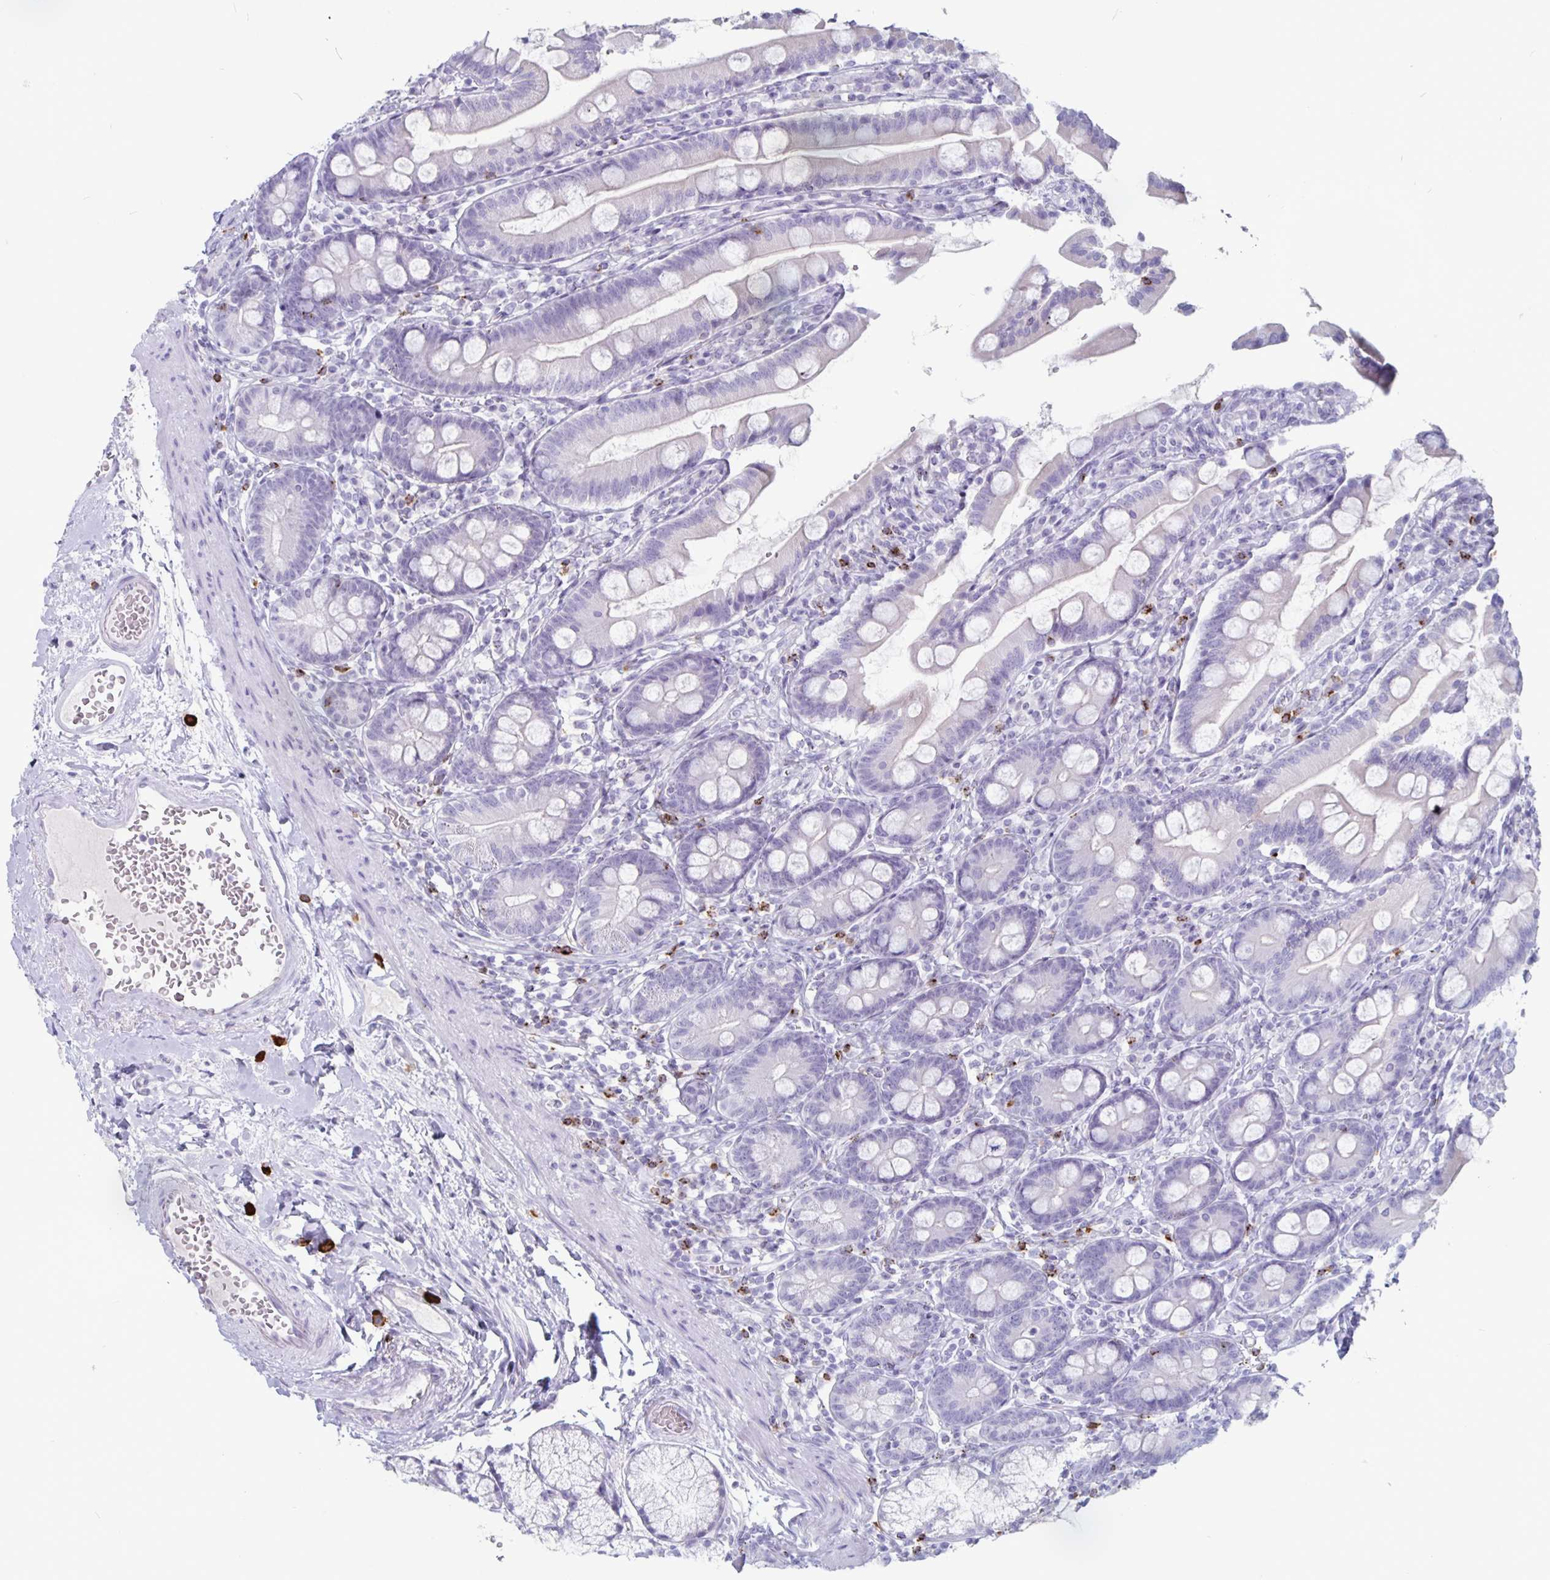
{"staining": {"intensity": "negative", "quantity": "none", "location": "none"}, "tissue": "duodenum", "cell_type": "Glandular cells", "image_type": "normal", "snomed": [{"axis": "morphology", "description": "Normal tissue, NOS"}, {"axis": "topography", "description": "Duodenum"}], "caption": "This is an immunohistochemistry (IHC) micrograph of normal human duodenum. There is no positivity in glandular cells.", "gene": "GZMK", "patient": {"sex": "female", "age": 67}}